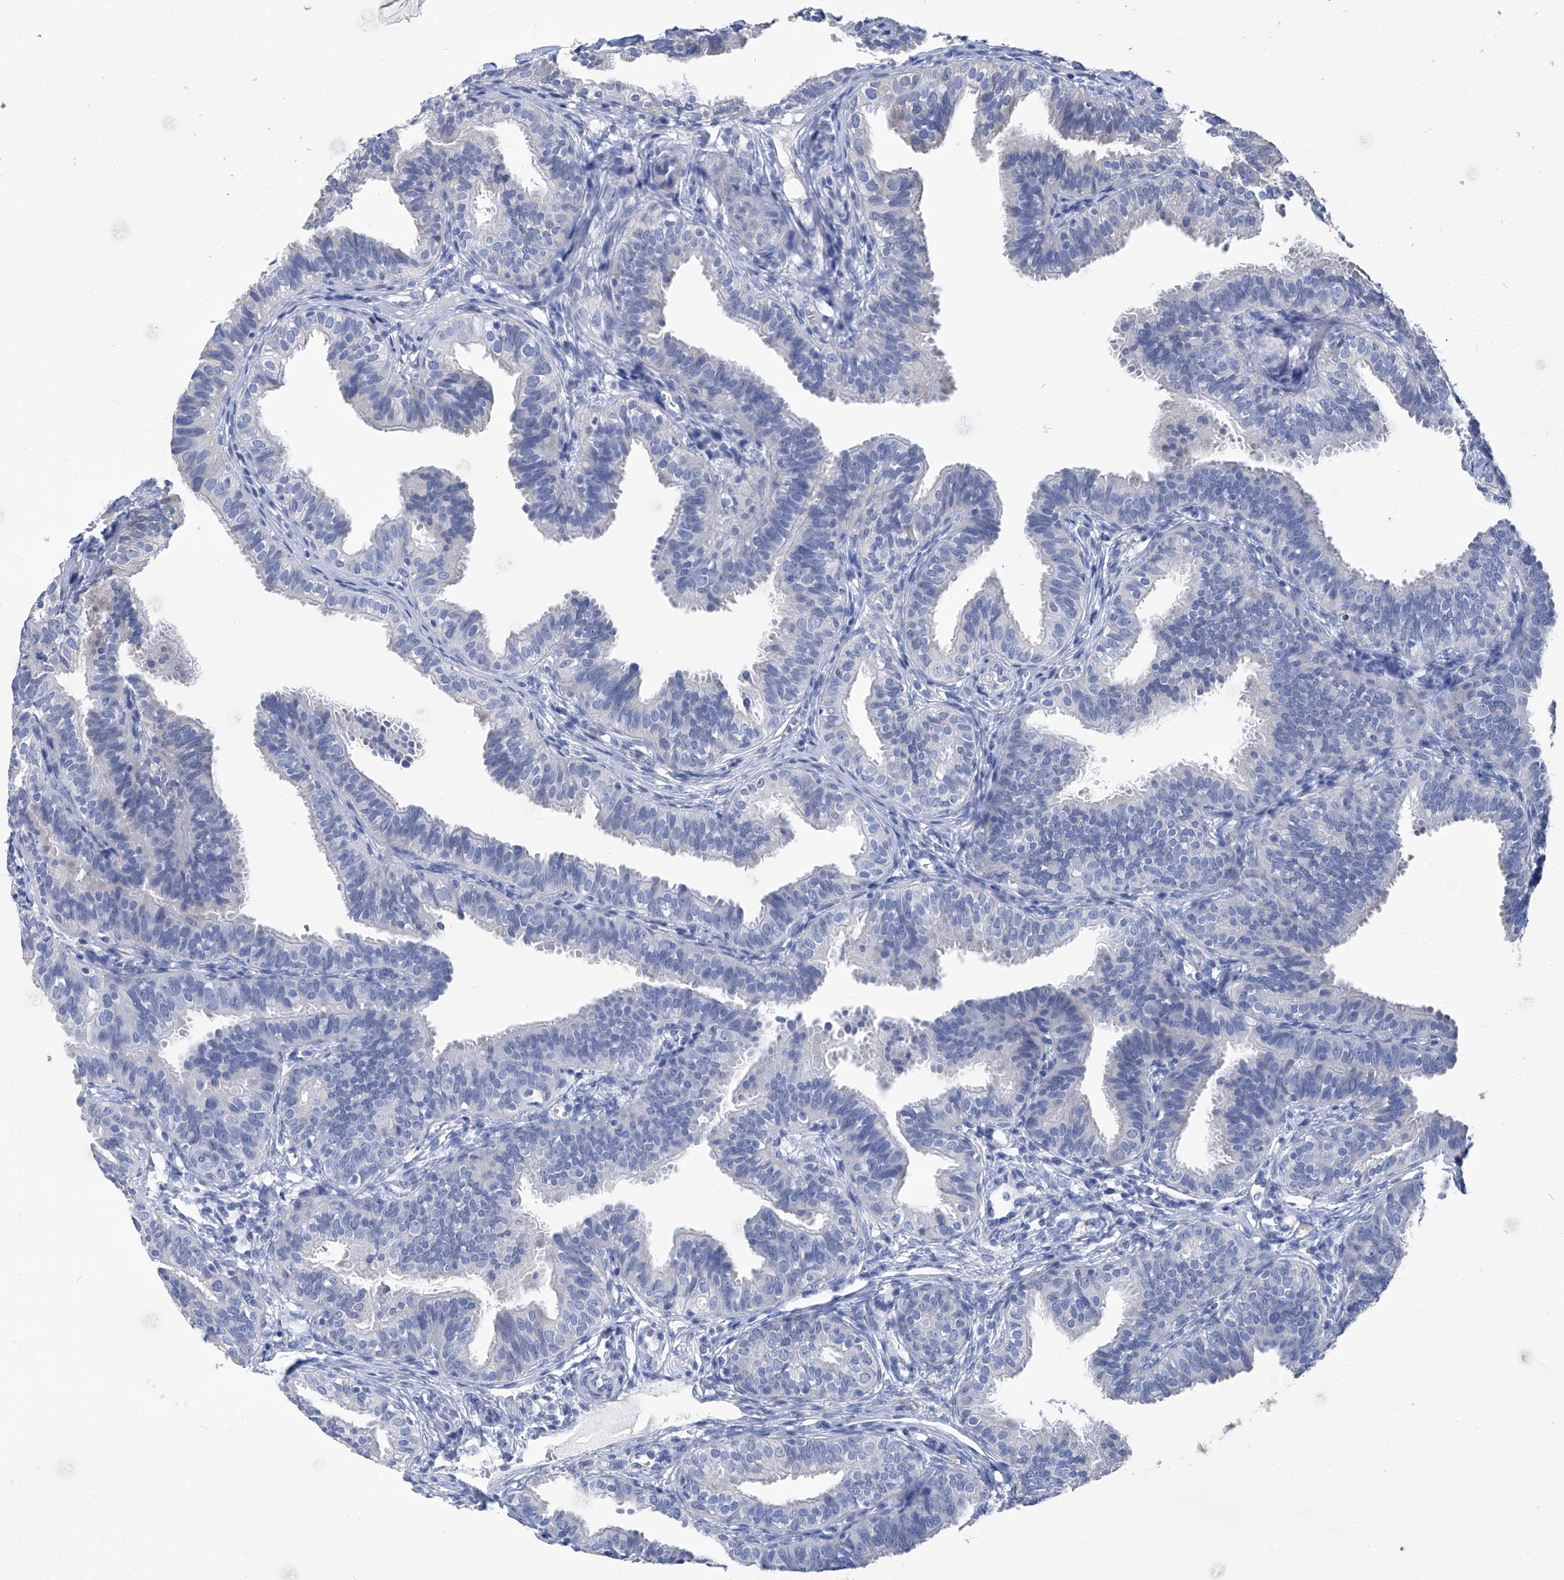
{"staining": {"intensity": "negative", "quantity": "none", "location": "none"}, "tissue": "fallopian tube", "cell_type": "Glandular cells", "image_type": "normal", "snomed": [{"axis": "morphology", "description": "Normal tissue, NOS"}, {"axis": "topography", "description": "Fallopian tube"}], "caption": "Immunohistochemical staining of normal human fallopian tube shows no significant expression in glandular cells.", "gene": "SMS", "patient": {"sex": "female", "age": 35}}